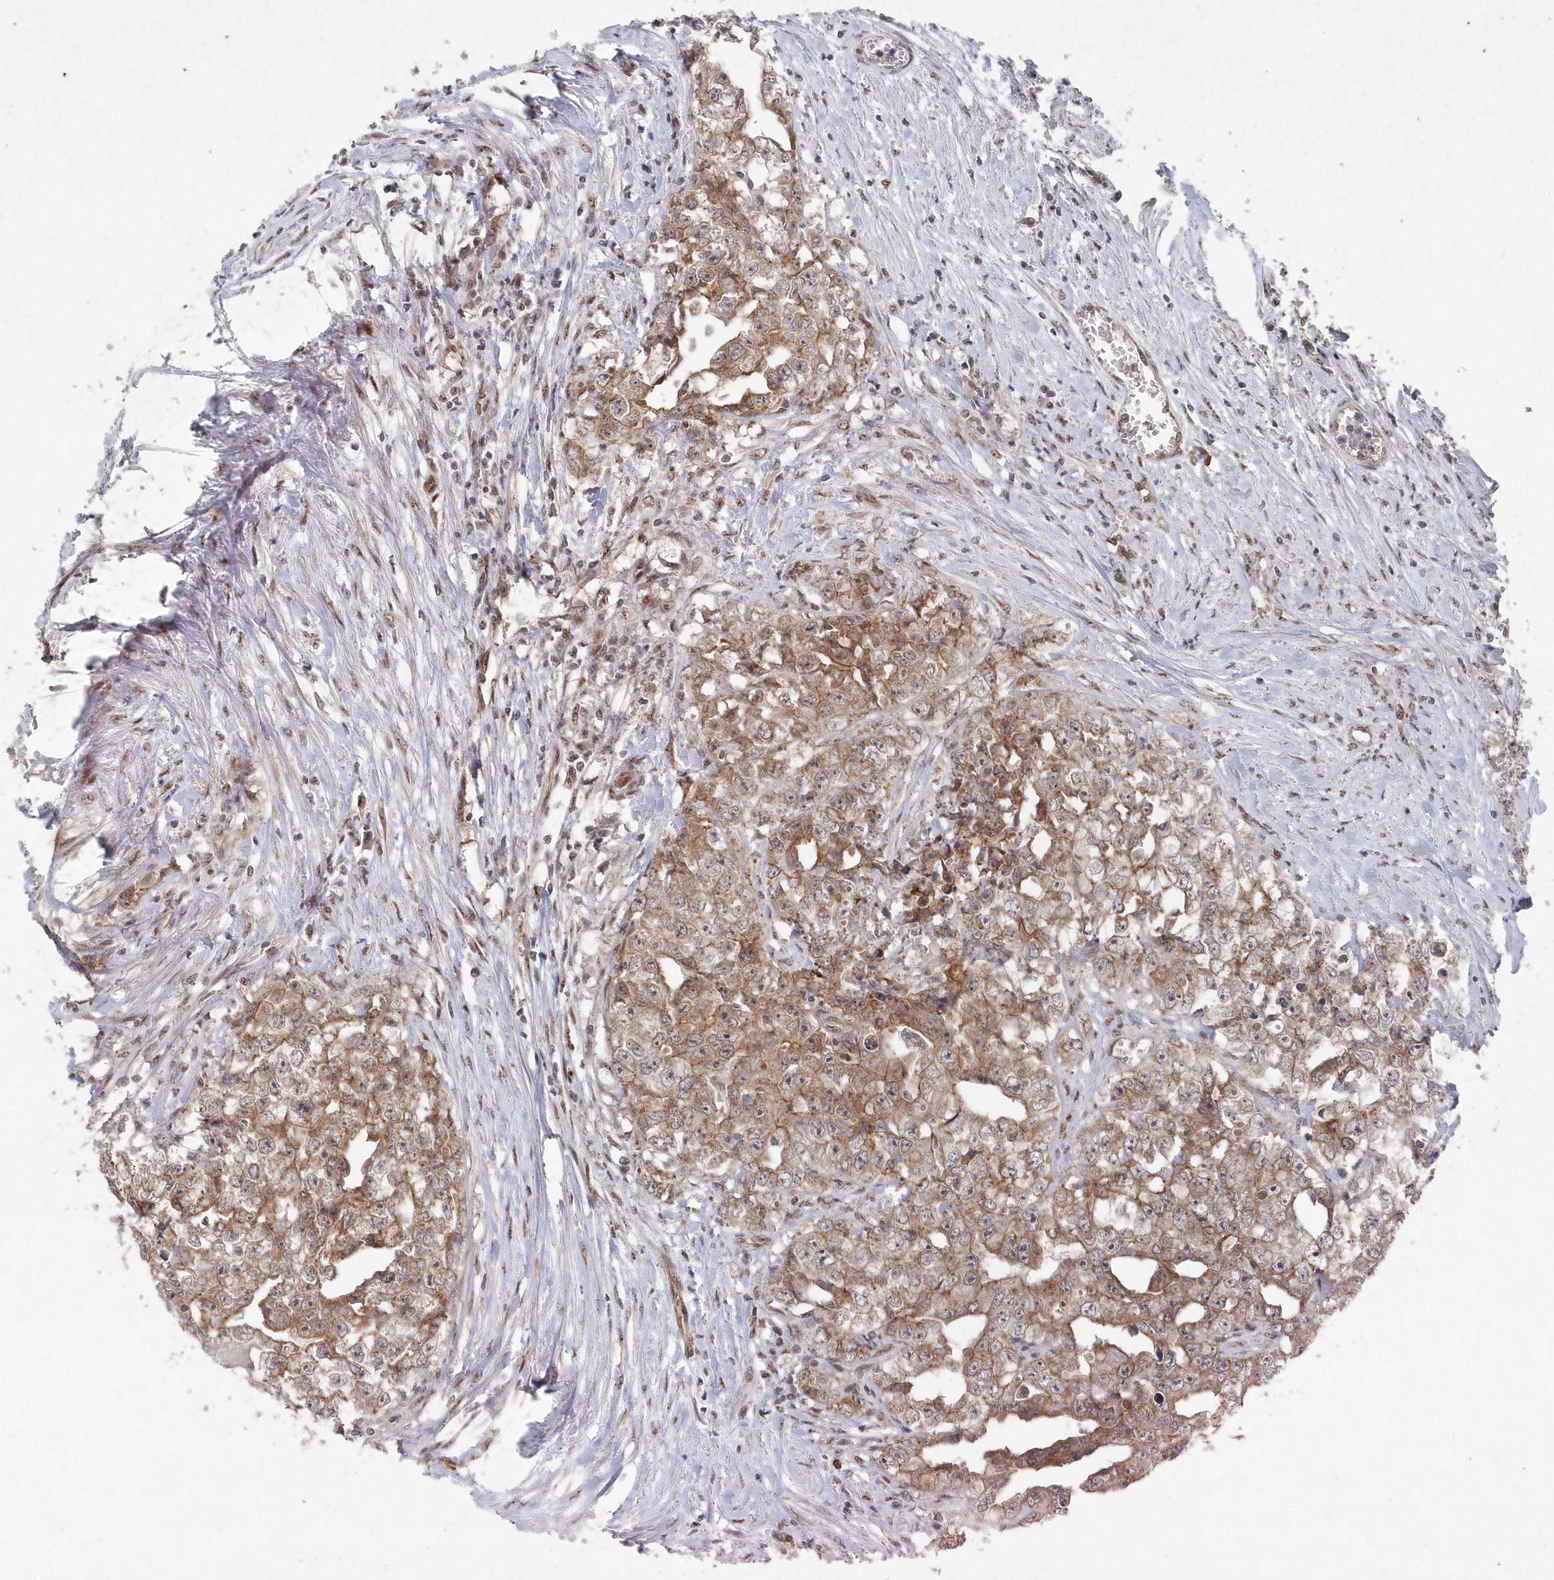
{"staining": {"intensity": "moderate", "quantity": ">75%", "location": "cytoplasmic/membranous"}, "tissue": "testis cancer", "cell_type": "Tumor cells", "image_type": "cancer", "snomed": [{"axis": "morphology", "description": "Seminoma, NOS"}, {"axis": "morphology", "description": "Carcinoma, Embryonal, NOS"}, {"axis": "topography", "description": "Testis"}], "caption": "The immunohistochemical stain shows moderate cytoplasmic/membranous staining in tumor cells of testis cancer tissue. Nuclei are stained in blue.", "gene": "VSIG2", "patient": {"sex": "male", "age": 43}}